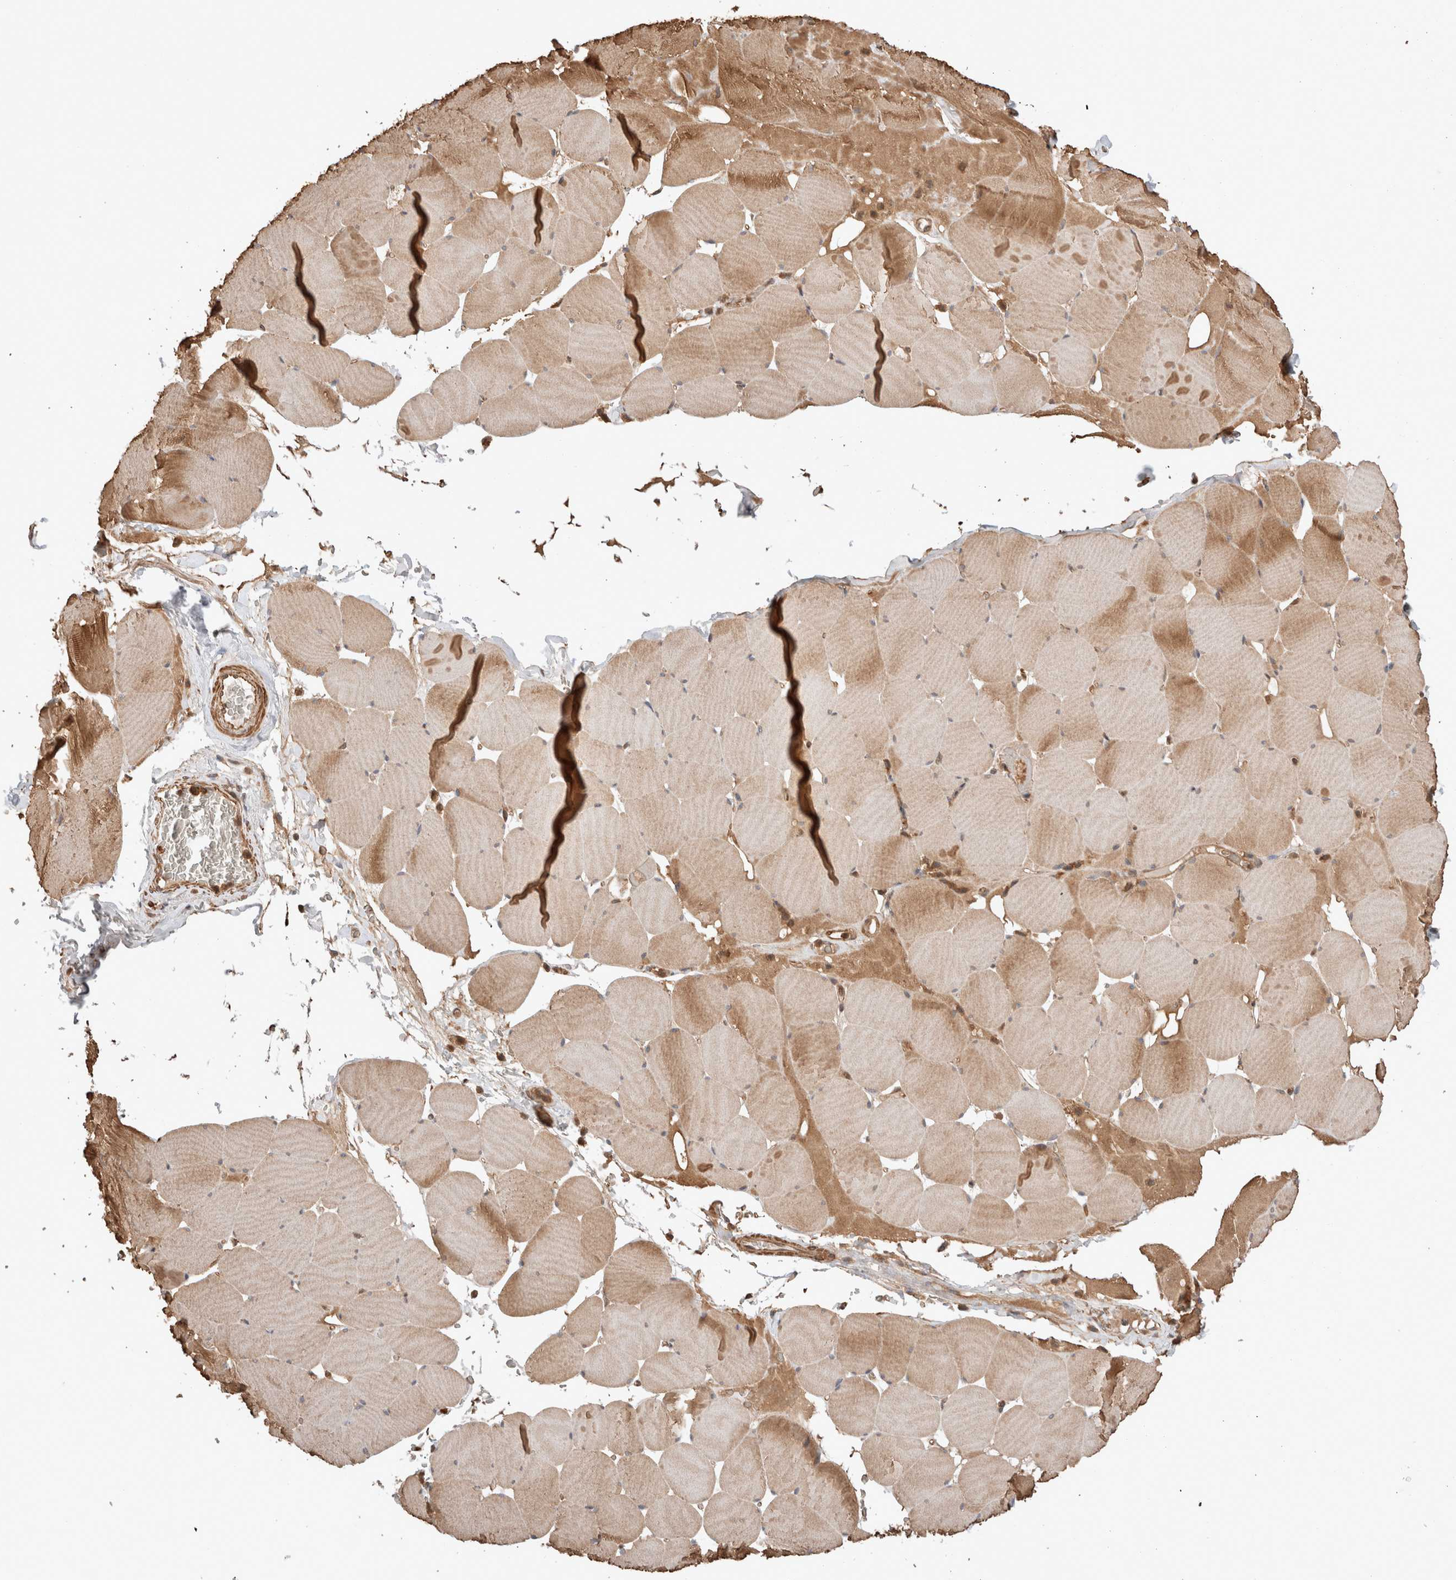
{"staining": {"intensity": "moderate", "quantity": ">75%", "location": "cytoplasmic/membranous"}, "tissue": "skeletal muscle", "cell_type": "Myocytes", "image_type": "normal", "snomed": [{"axis": "morphology", "description": "Normal tissue, NOS"}, {"axis": "topography", "description": "Skeletal muscle"}], "caption": "IHC of benign human skeletal muscle demonstrates medium levels of moderate cytoplasmic/membranous expression in approximately >75% of myocytes.", "gene": "ZNF649", "patient": {"sex": "male", "age": 62}}